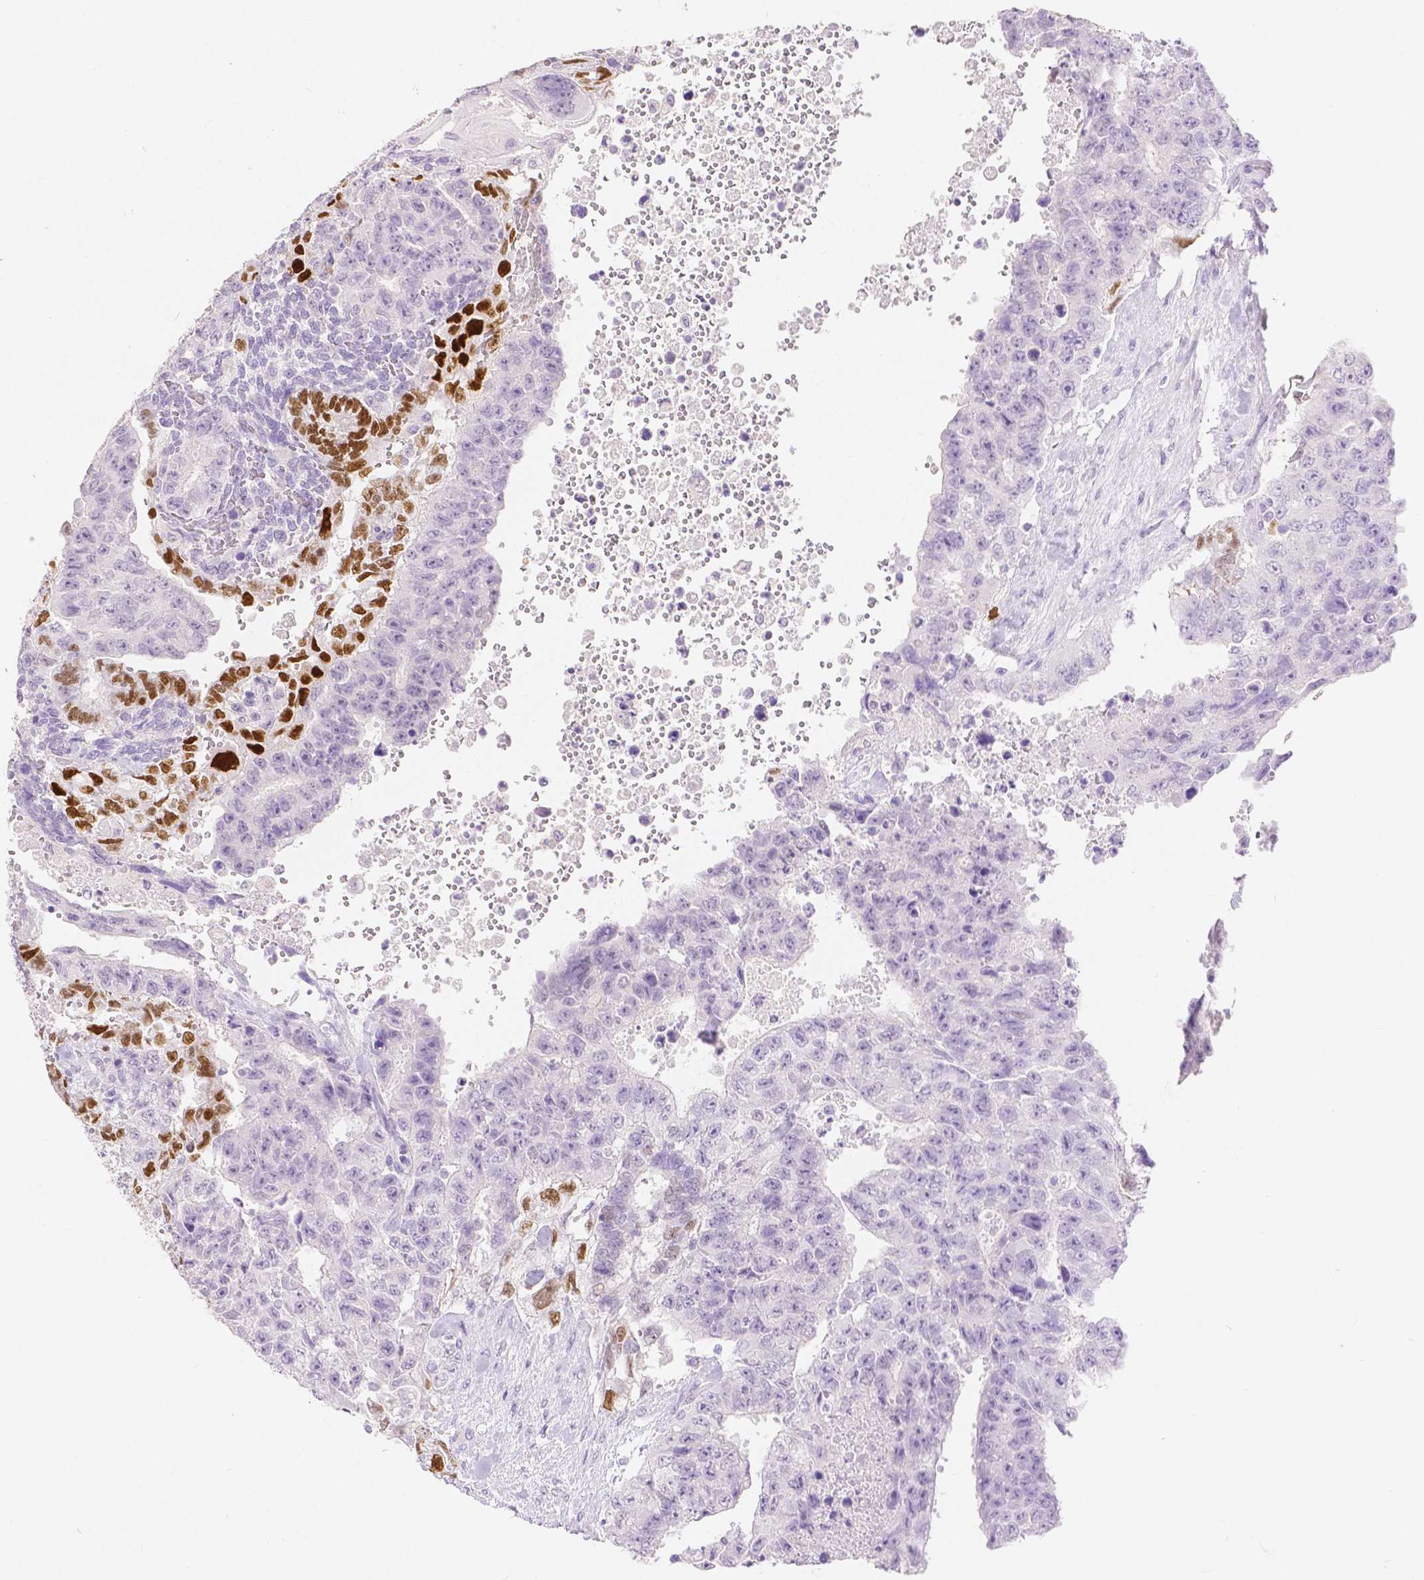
{"staining": {"intensity": "strong", "quantity": "<25%", "location": "nuclear"}, "tissue": "testis cancer", "cell_type": "Tumor cells", "image_type": "cancer", "snomed": [{"axis": "morphology", "description": "Carcinoma, Embryonal, NOS"}, {"axis": "topography", "description": "Testis"}], "caption": "DAB immunohistochemical staining of human embryonal carcinoma (testis) demonstrates strong nuclear protein expression in approximately <25% of tumor cells.", "gene": "HNF1B", "patient": {"sex": "male", "age": 24}}